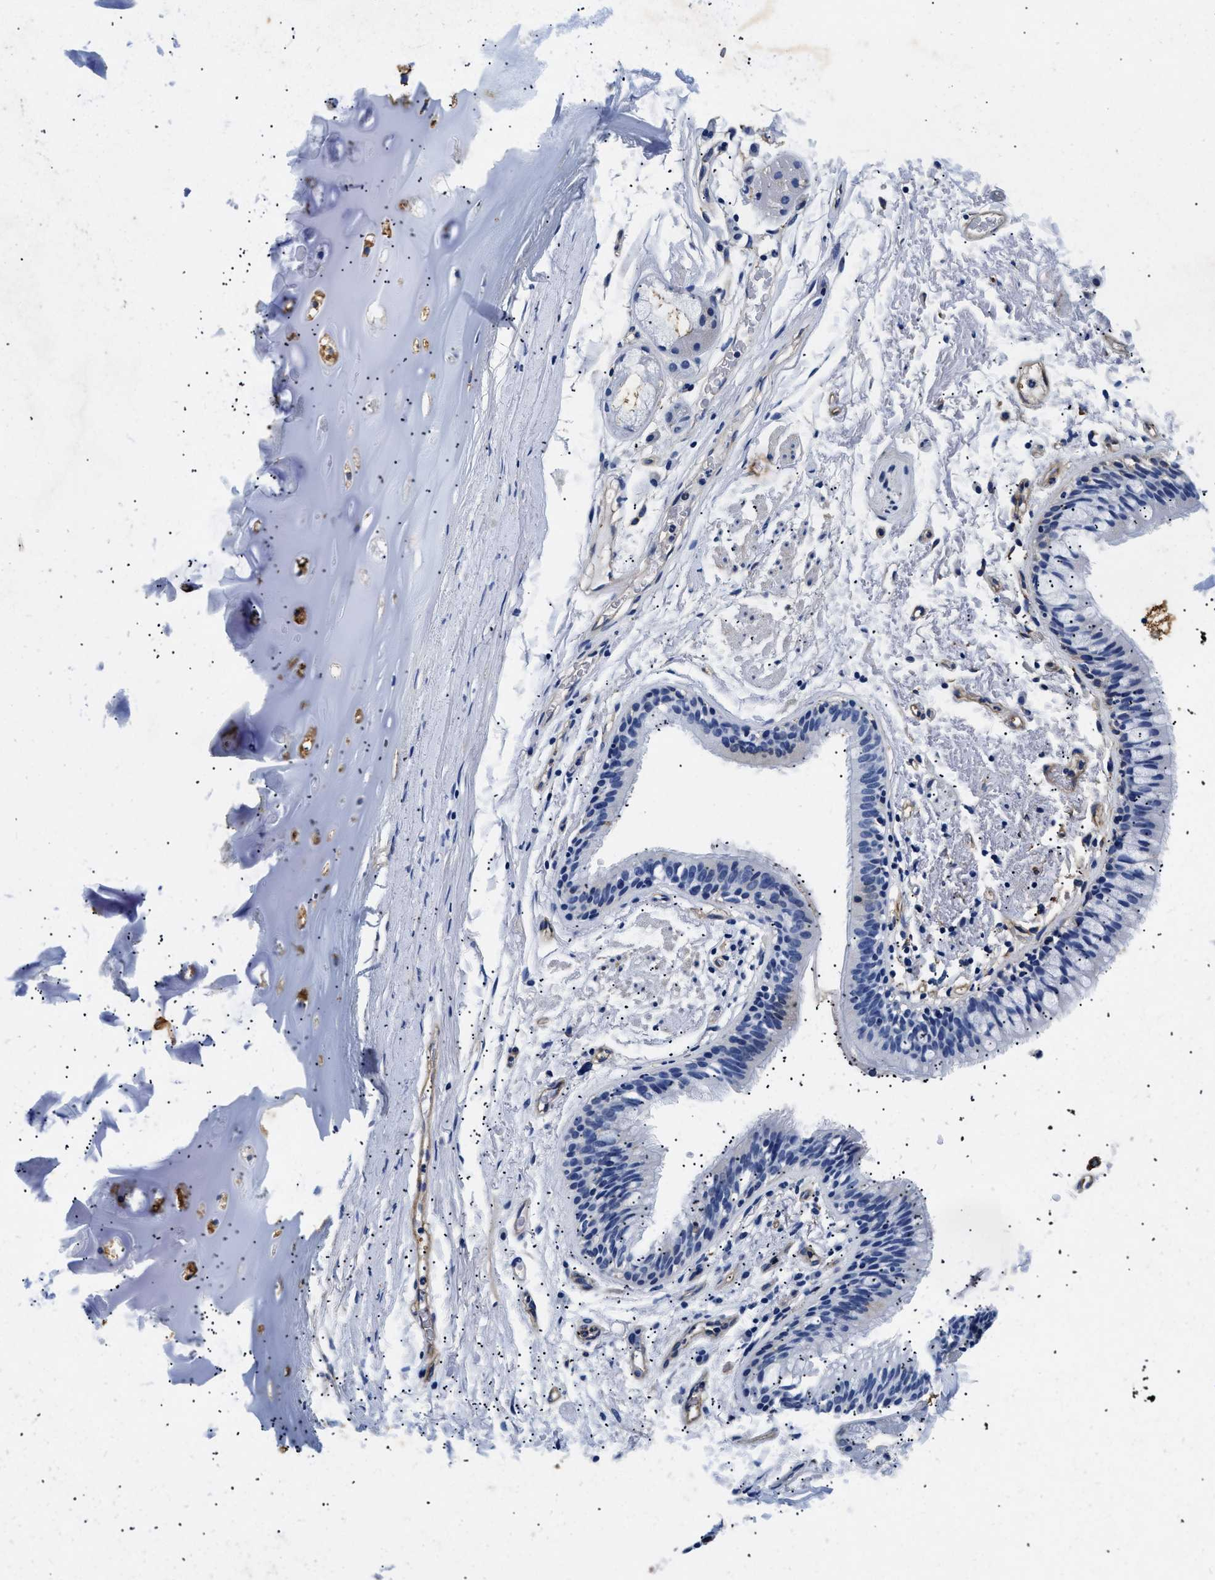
{"staining": {"intensity": "weak", "quantity": "25%-75%", "location": "cytoplasmic/membranous"}, "tissue": "adipose tissue", "cell_type": "Adipocytes", "image_type": "normal", "snomed": [{"axis": "morphology", "description": "Normal tissue, NOS"}, {"axis": "topography", "description": "Cartilage tissue"}, {"axis": "topography", "description": "Bronchus"}], "caption": "This photomicrograph exhibits normal adipose tissue stained with IHC to label a protein in brown. The cytoplasmic/membranous of adipocytes show weak positivity for the protein. Nuclei are counter-stained blue.", "gene": "LAMA3", "patient": {"sex": "female", "age": 73}}